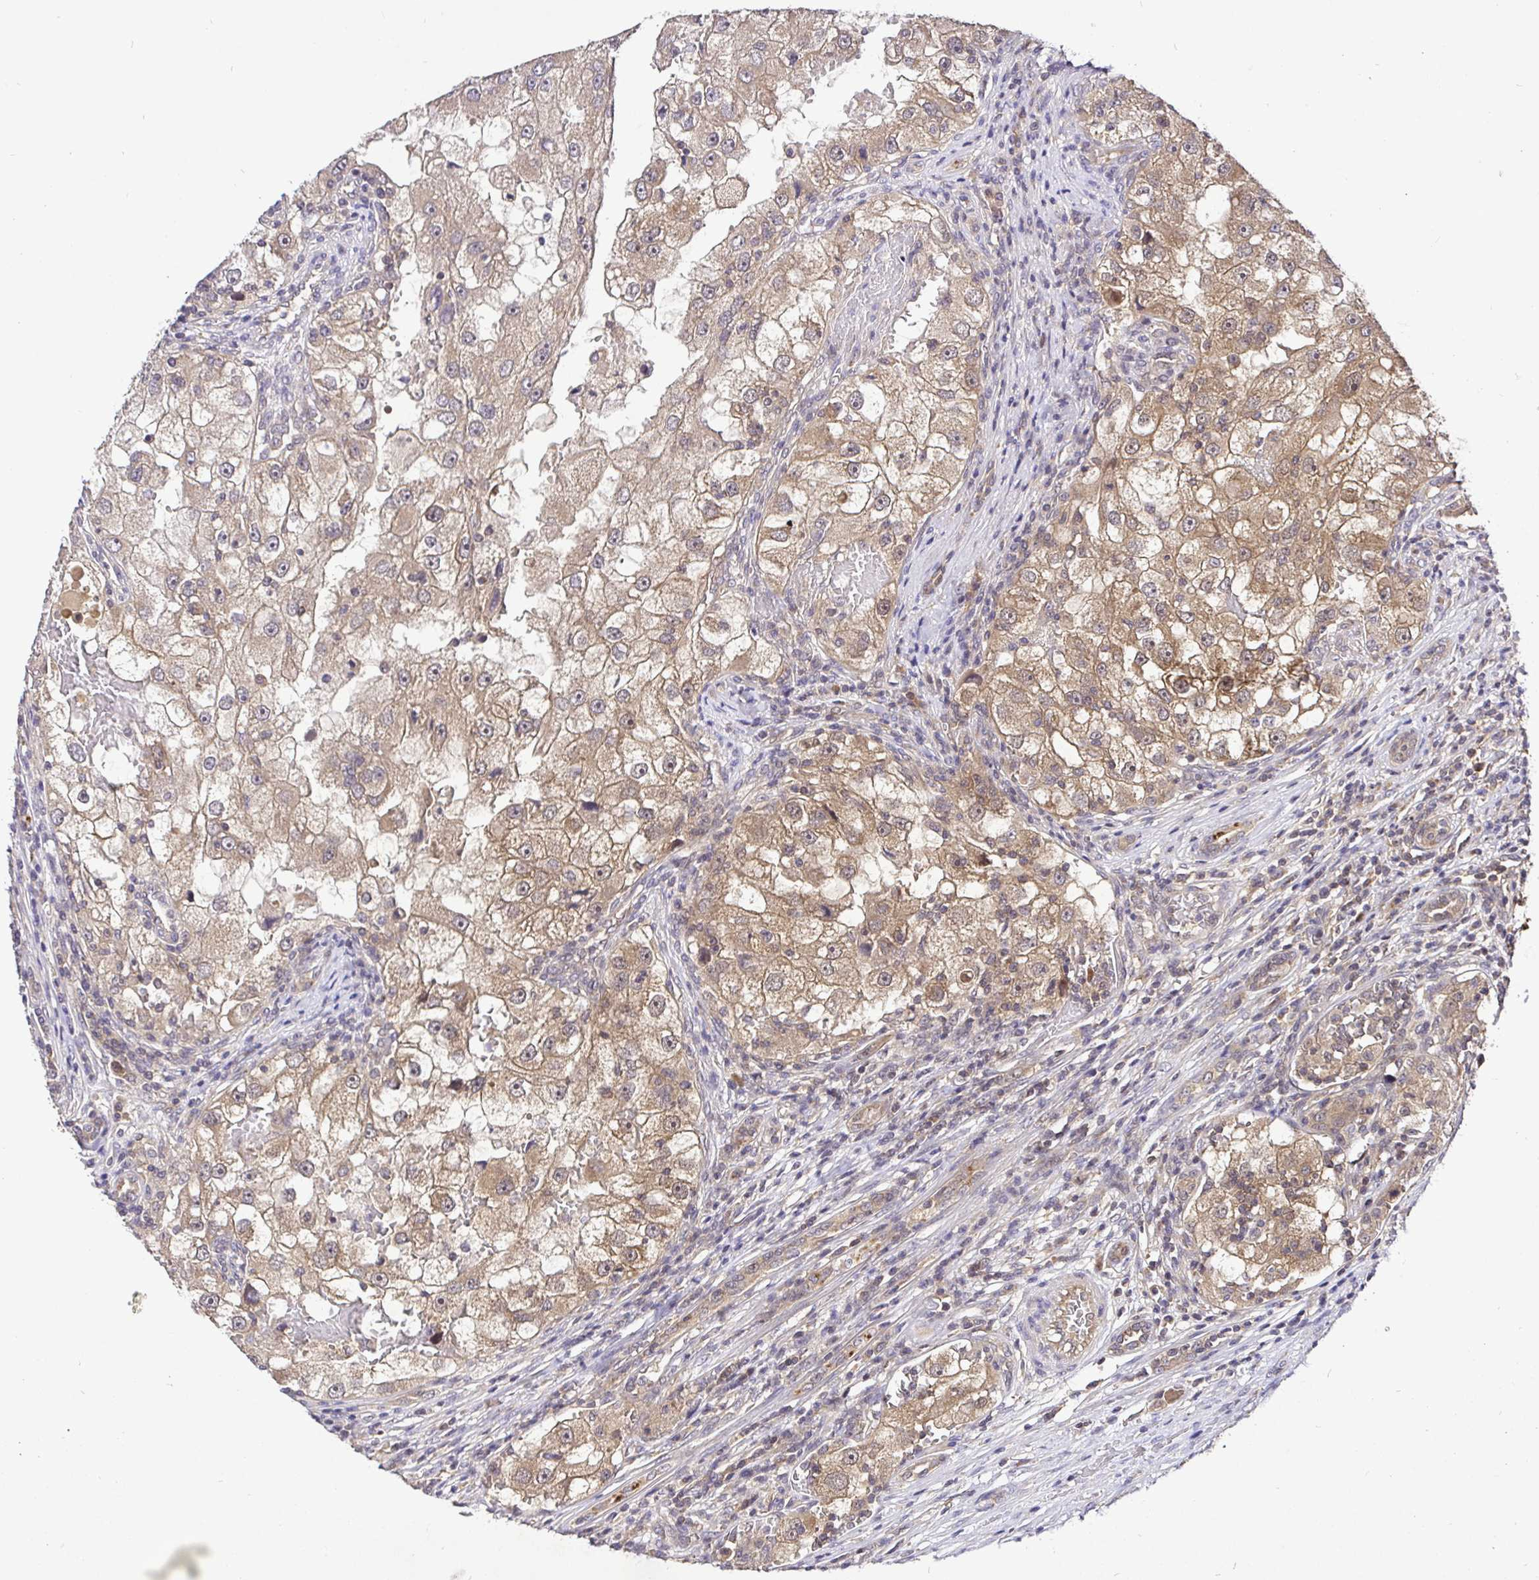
{"staining": {"intensity": "moderate", "quantity": ">75%", "location": "cytoplasmic/membranous"}, "tissue": "renal cancer", "cell_type": "Tumor cells", "image_type": "cancer", "snomed": [{"axis": "morphology", "description": "Adenocarcinoma, NOS"}, {"axis": "topography", "description": "Kidney"}], "caption": "Moderate cytoplasmic/membranous expression for a protein is present in about >75% of tumor cells of renal adenocarcinoma using immunohistochemistry.", "gene": "UBE2M", "patient": {"sex": "male", "age": 63}}